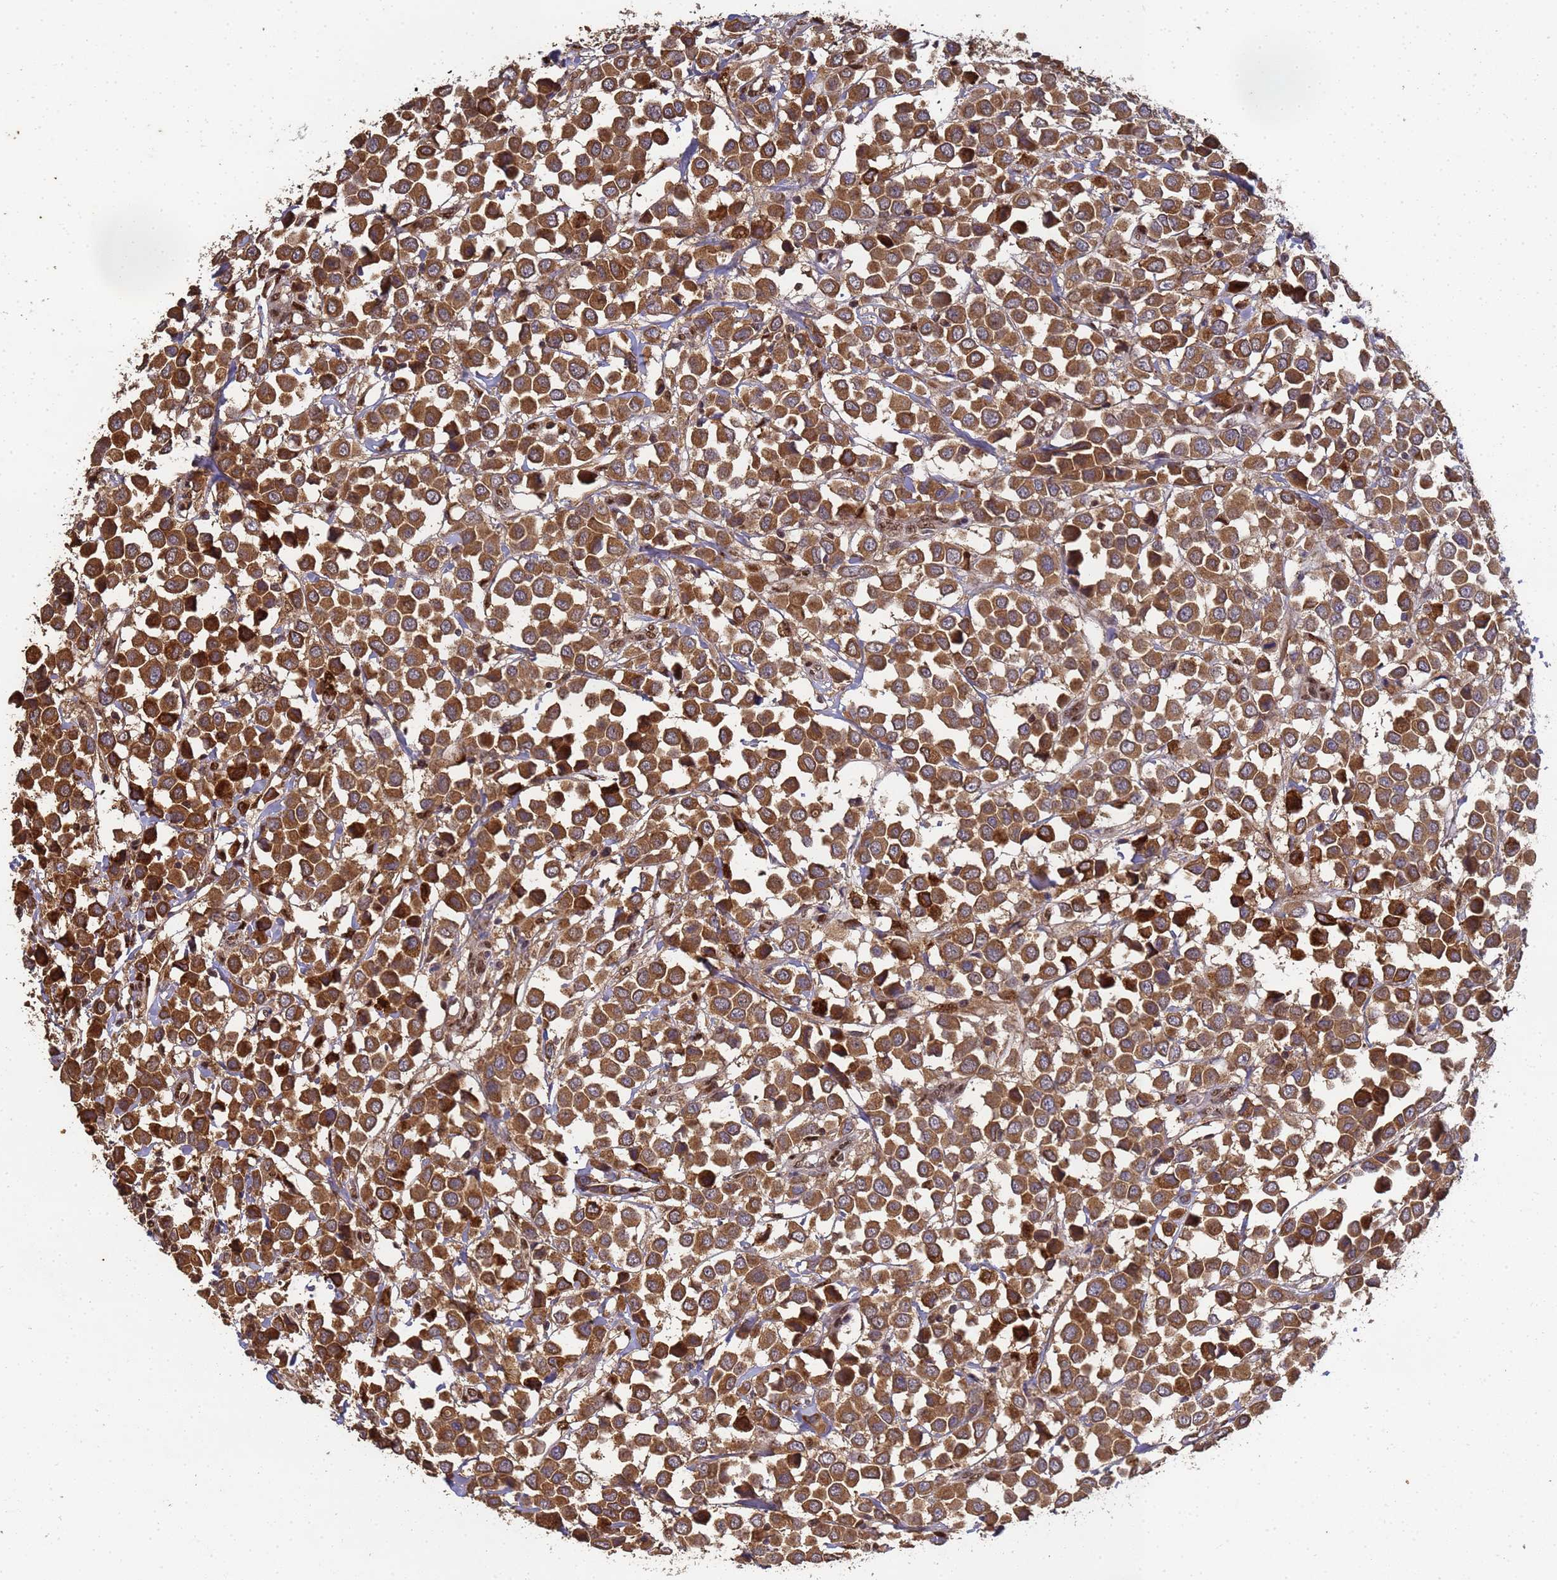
{"staining": {"intensity": "strong", "quantity": ">75%", "location": "cytoplasmic/membranous"}, "tissue": "breast cancer", "cell_type": "Tumor cells", "image_type": "cancer", "snomed": [{"axis": "morphology", "description": "Duct carcinoma"}, {"axis": "topography", "description": "Breast"}], "caption": "This is an image of immunohistochemistry (IHC) staining of breast infiltrating ductal carcinoma, which shows strong staining in the cytoplasmic/membranous of tumor cells.", "gene": "SECISBP2", "patient": {"sex": "female", "age": 61}}